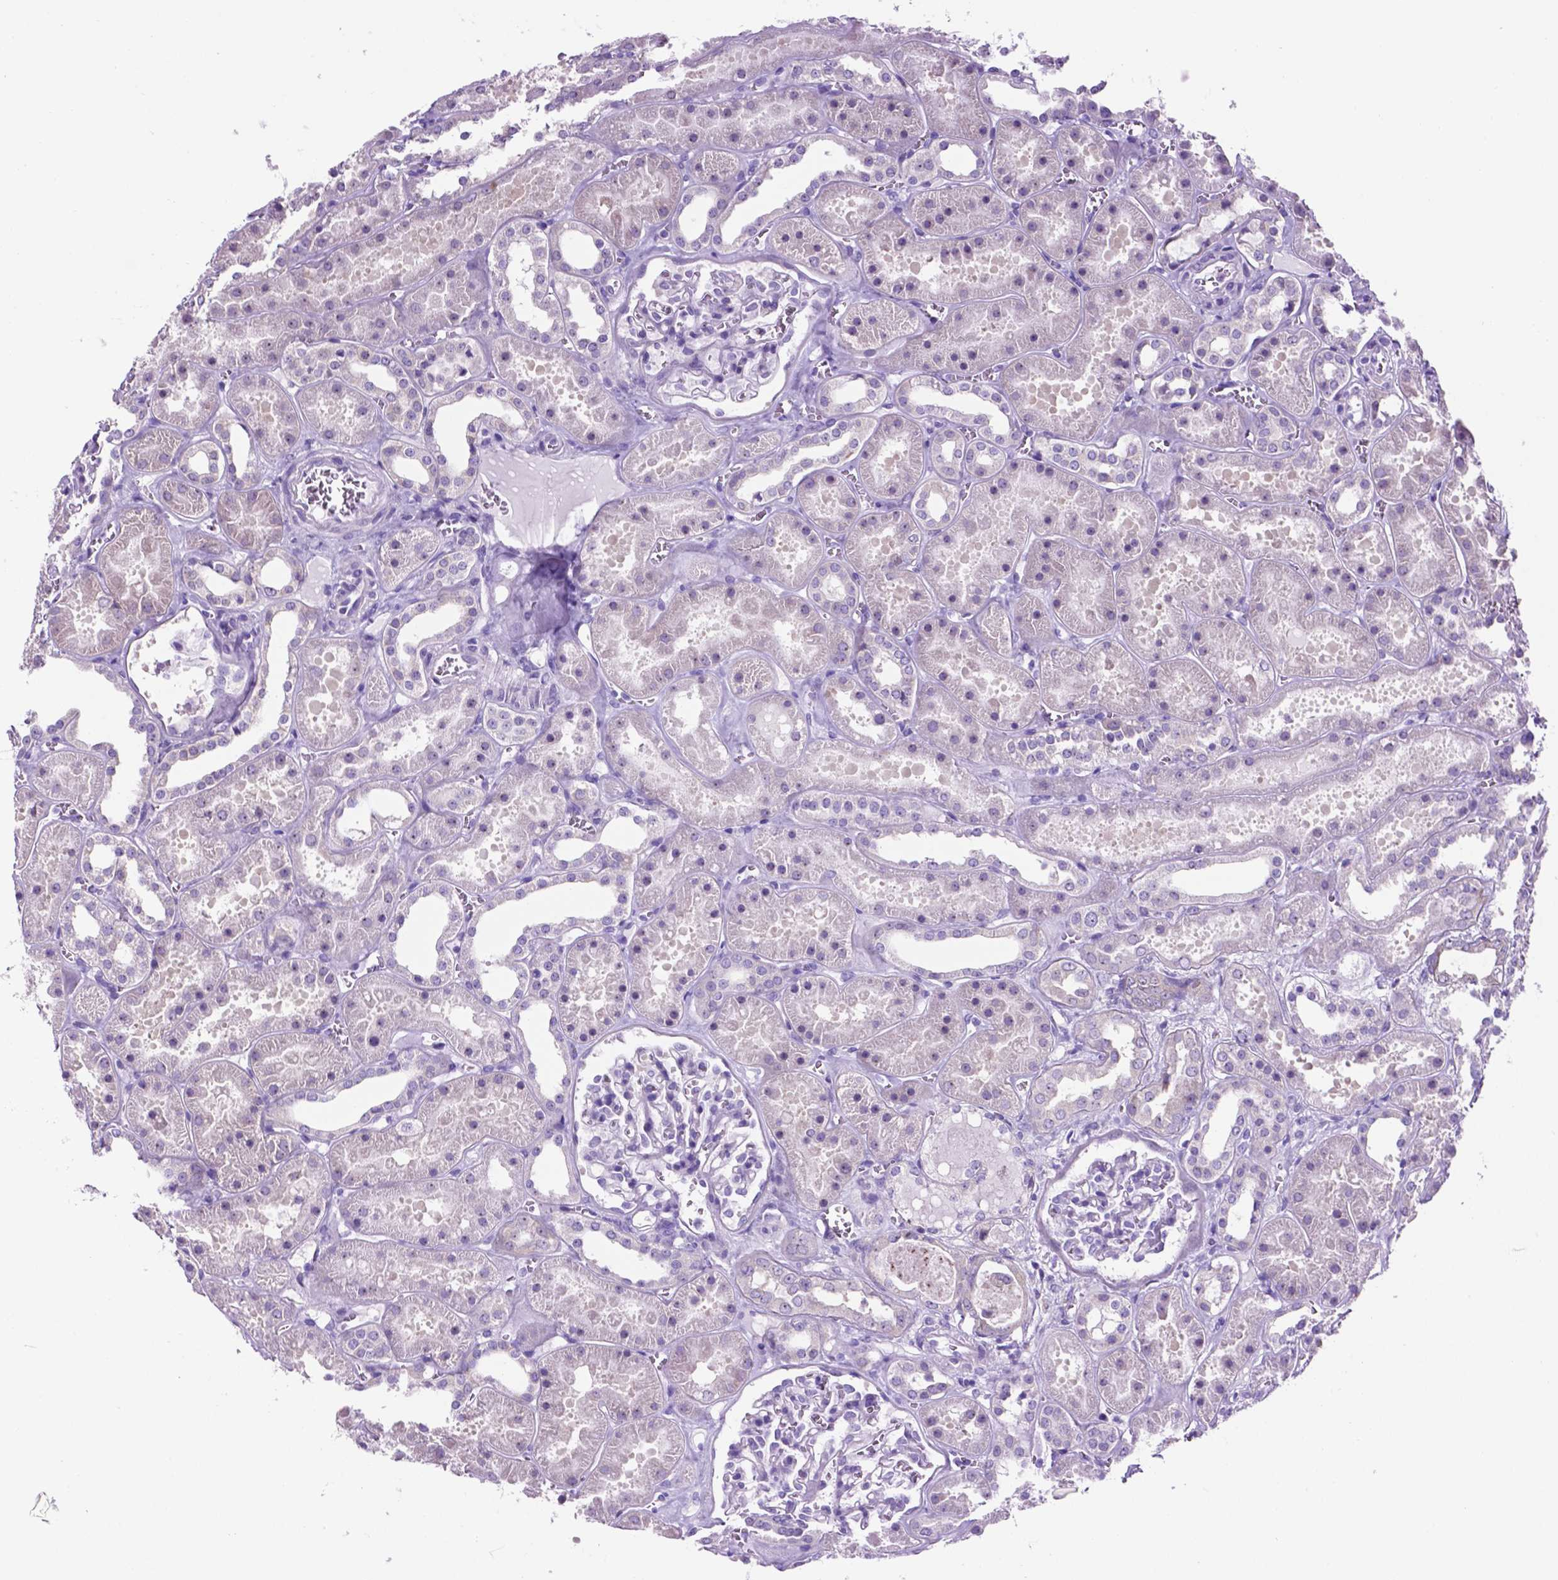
{"staining": {"intensity": "negative", "quantity": "none", "location": "none"}, "tissue": "kidney", "cell_type": "Cells in glomeruli", "image_type": "normal", "snomed": [{"axis": "morphology", "description": "Normal tissue, NOS"}, {"axis": "topography", "description": "Kidney"}], "caption": "Immunohistochemistry histopathology image of benign human kidney stained for a protein (brown), which demonstrates no expression in cells in glomeruli. Brightfield microscopy of IHC stained with DAB (brown) and hematoxylin (blue), captured at high magnification.", "gene": "SPDYA", "patient": {"sex": "female", "age": 41}}